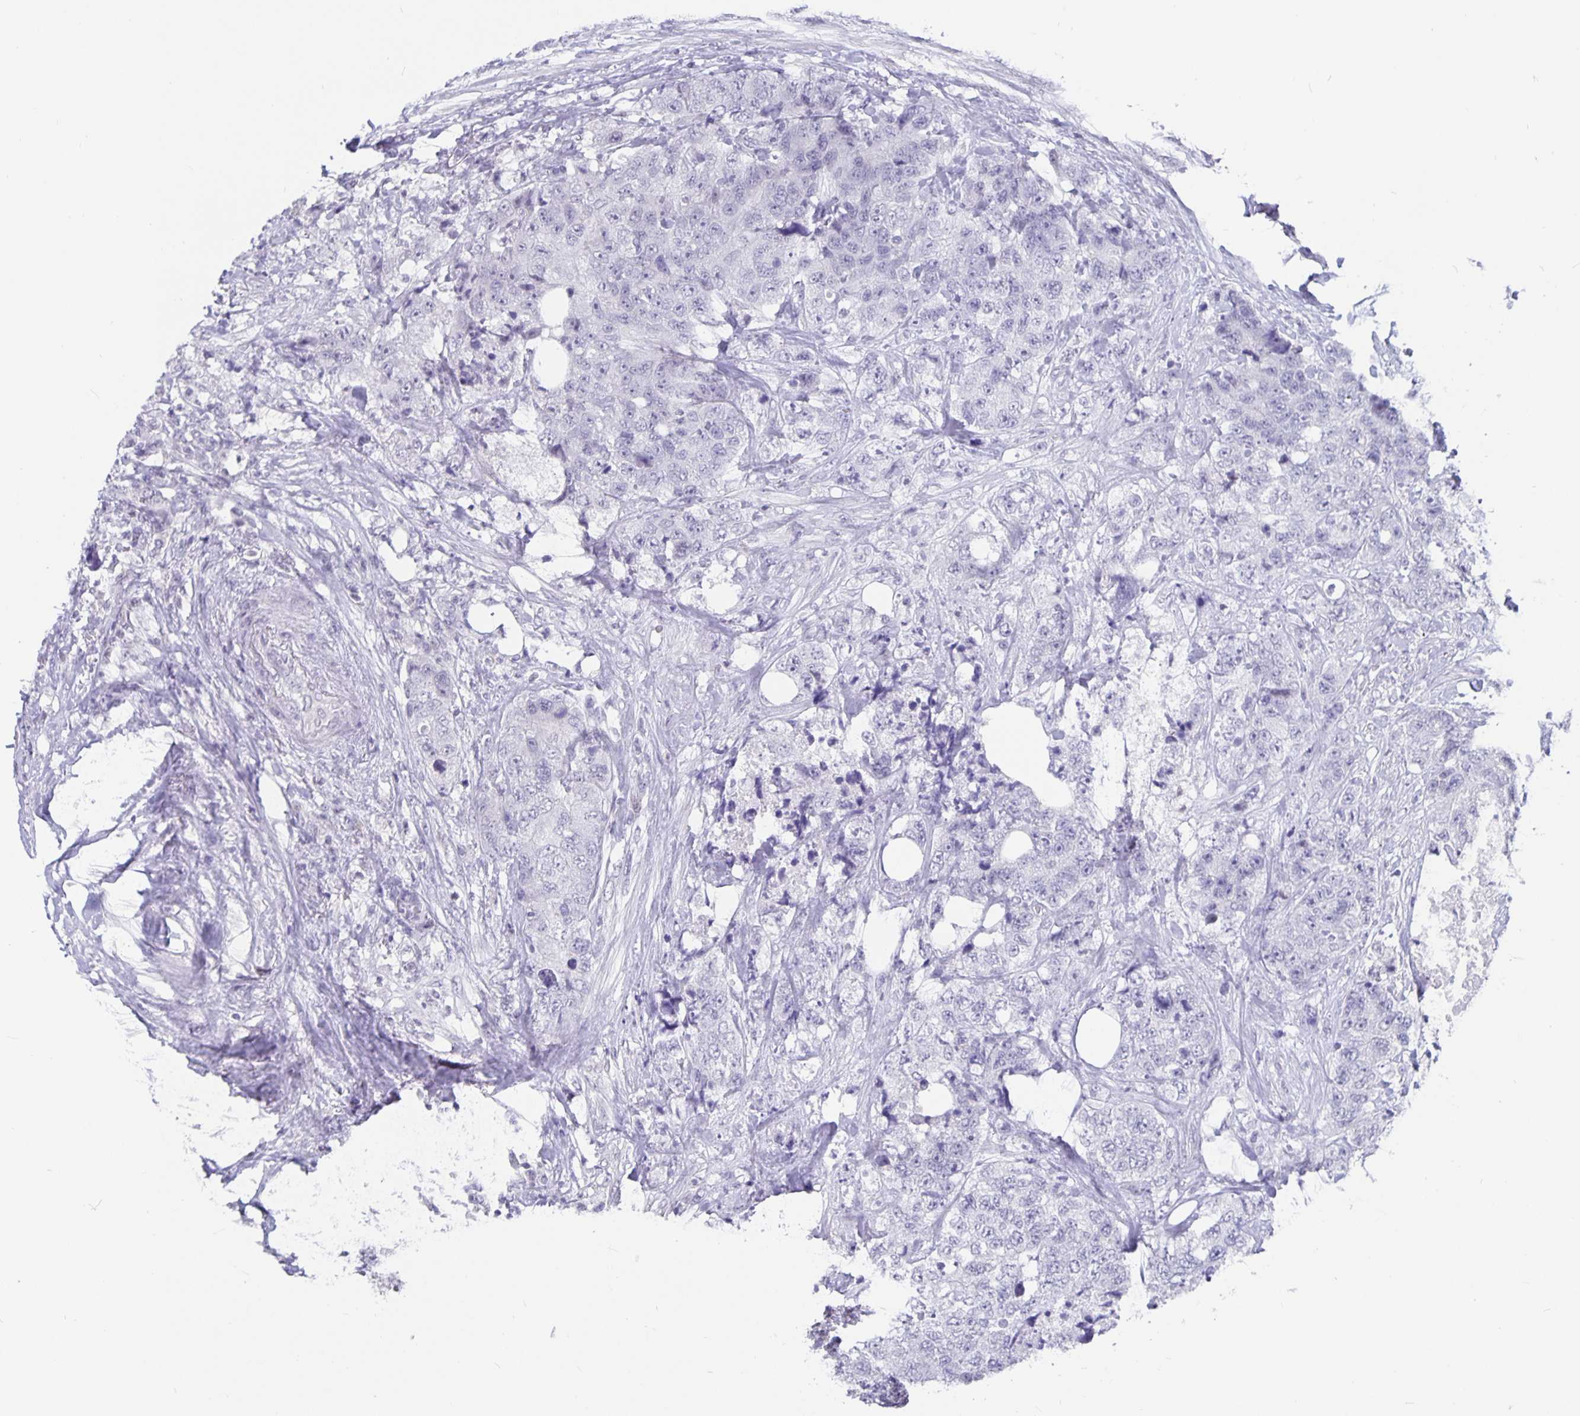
{"staining": {"intensity": "negative", "quantity": "none", "location": "none"}, "tissue": "urothelial cancer", "cell_type": "Tumor cells", "image_type": "cancer", "snomed": [{"axis": "morphology", "description": "Urothelial carcinoma, High grade"}, {"axis": "topography", "description": "Urinary bladder"}], "caption": "An image of human urothelial cancer is negative for staining in tumor cells.", "gene": "OLIG2", "patient": {"sex": "female", "age": 78}}